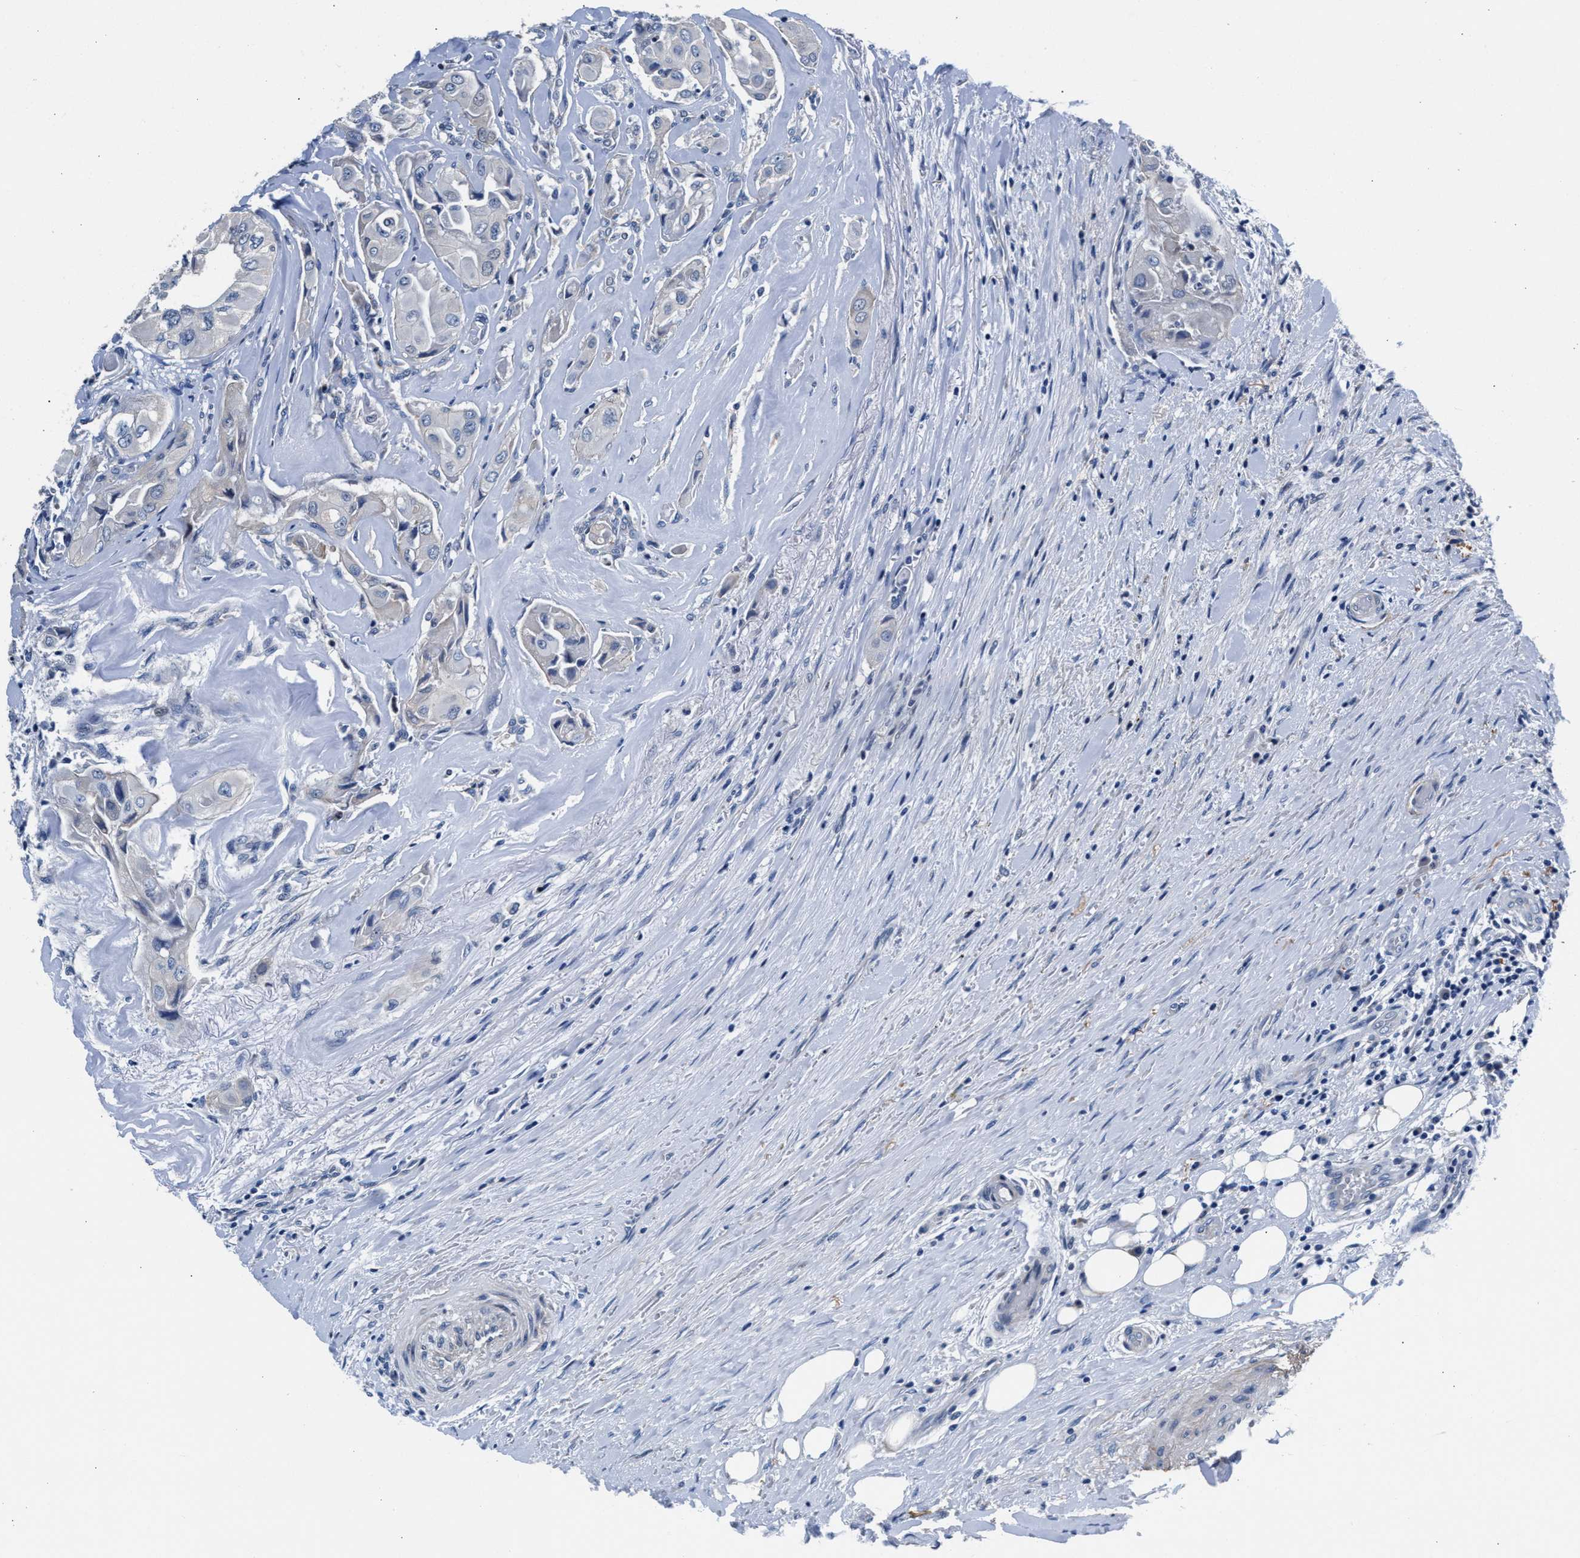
{"staining": {"intensity": "negative", "quantity": "none", "location": "none"}, "tissue": "thyroid cancer", "cell_type": "Tumor cells", "image_type": "cancer", "snomed": [{"axis": "morphology", "description": "Papillary adenocarcinoma, NOS"}, {"axis": "topography", "description": "Thyroid gland"}], "caption": "High magnification brightfield microscopy of thyroid papillary adenocarcinoma stained with DAB (3,3'-diaminobenzidine) (brown) and counterstained with hematoxylin (blue): tumor cells show no significant positivity.", "gene": "MYH3", "patient": {"sex": "female", "age": 59}}